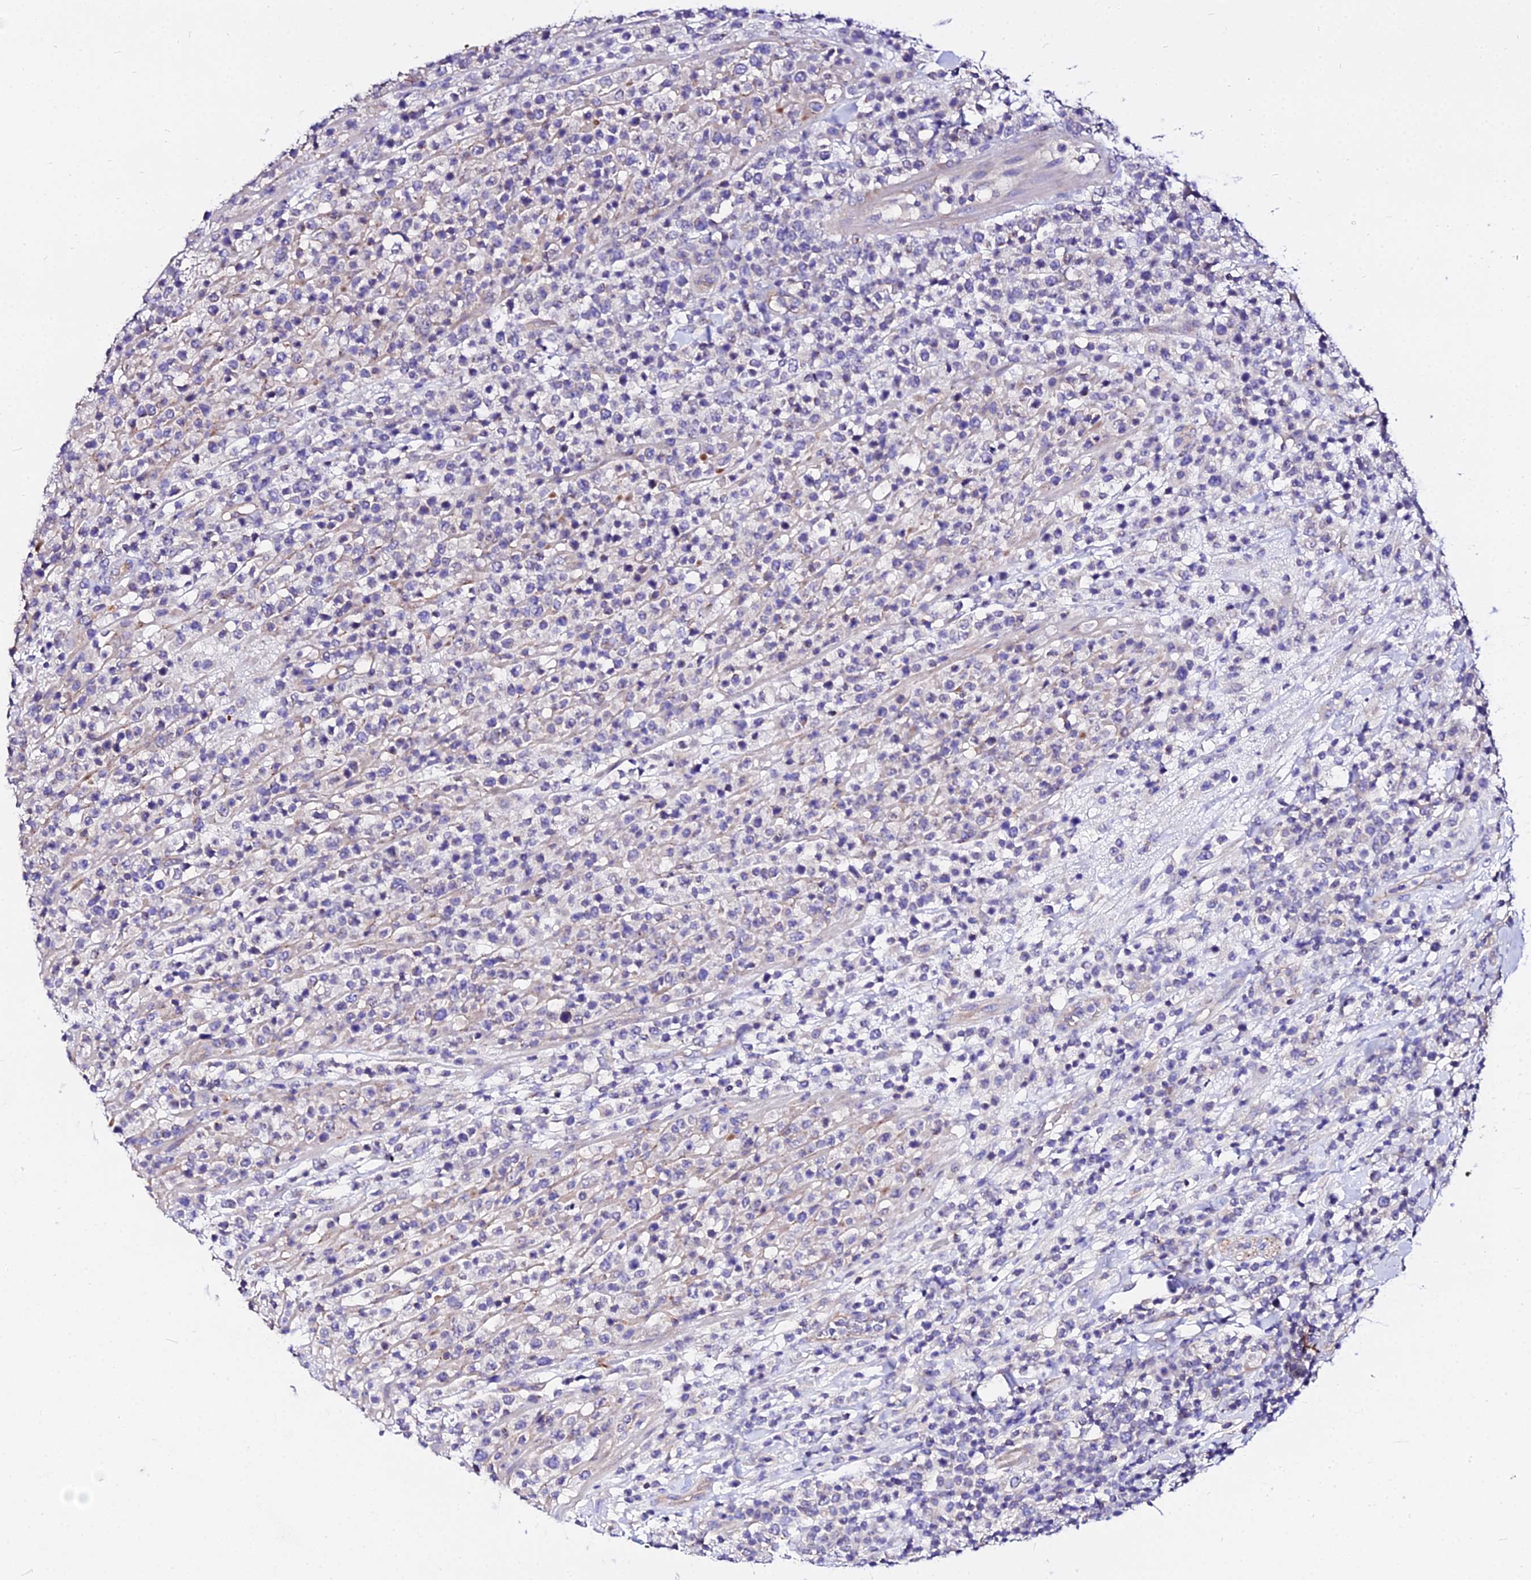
{"staining": {"intensity": "negative", "quantity": "none", "location": "none"}, "tissue": "lymphoma", "cell_type": "Tumor cells", "image_type": "cancer", "snomed": [{"axis": "morphology", "description": "Malignant lymphoma, non-Hodgkin's type, High grade"}, {"axis": "topography", "description": "Colon"}], "caption": "IHC histopathology image of neoplastic tissue: human lymphoma stained with DAB (3,3'-diaminobenzidine) demonstrates no significant protein staining in tumor cells.", "gene": "DAW1", "patient": {"sex": "female", "age": 53}}